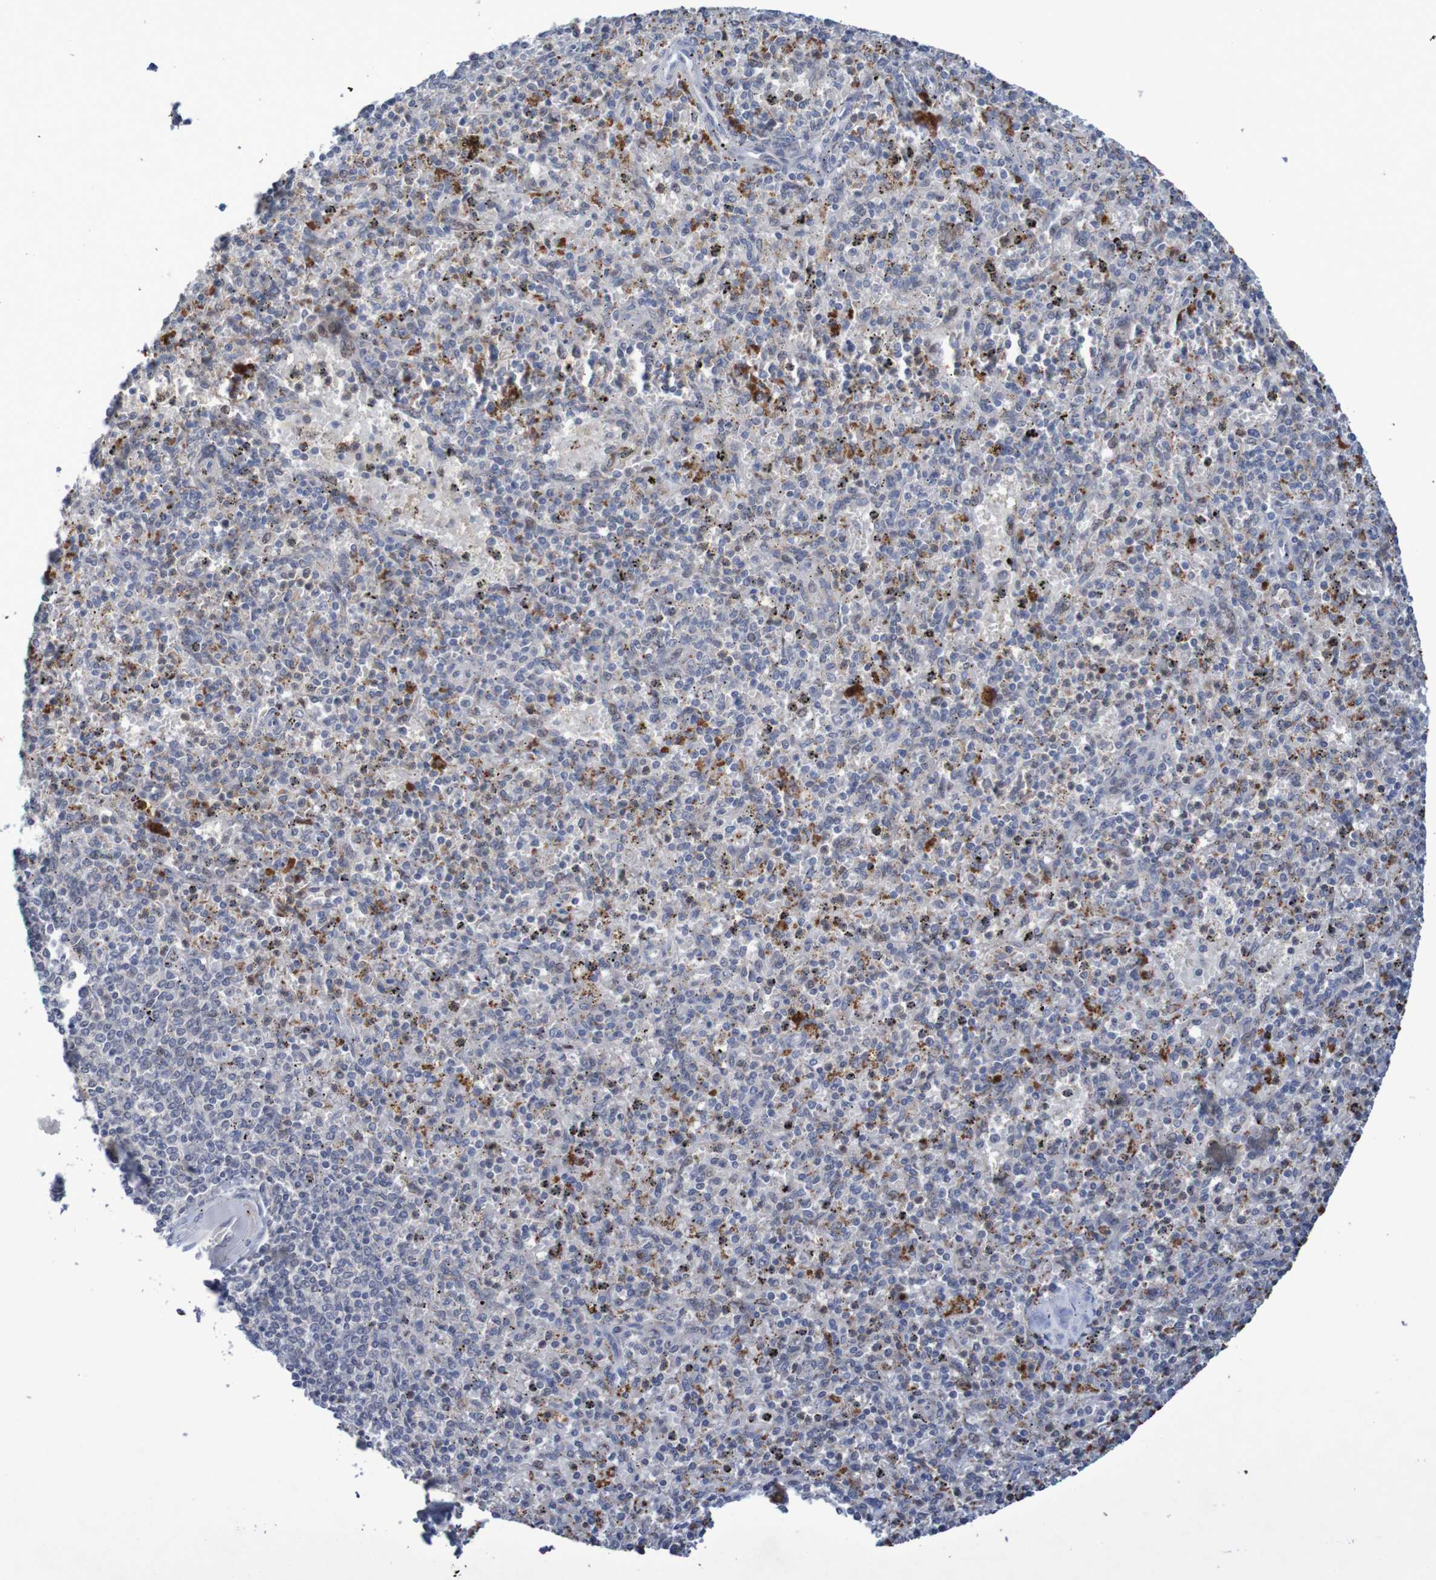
{"staining": {"intensity": "moderate", "quantity": "<25%", "location": "cytoplasmic/membranous"}, "tissue": "spleen", "cell_type": "Cells in red pulp", "image_type": "normal", "snomed": [{"axis": "morphology", "description": "Normal tissue, NOS"}, {"axis": "topography", "description": "Spleen"}], "caption": "Brown immunohistochemical staining in benign human spleen exhibits moderate cytoplasmic/membranous positivity in approximately <25% of cells in red pulp. The staining is performed using DAB (3,3'-diaminobenzidine) brown chromogen to label protein expression. The nuclei are counter-stained blue using hematoxylin.", "gene": "FBP1", "patient": {"sex": "male", "age": 72}}